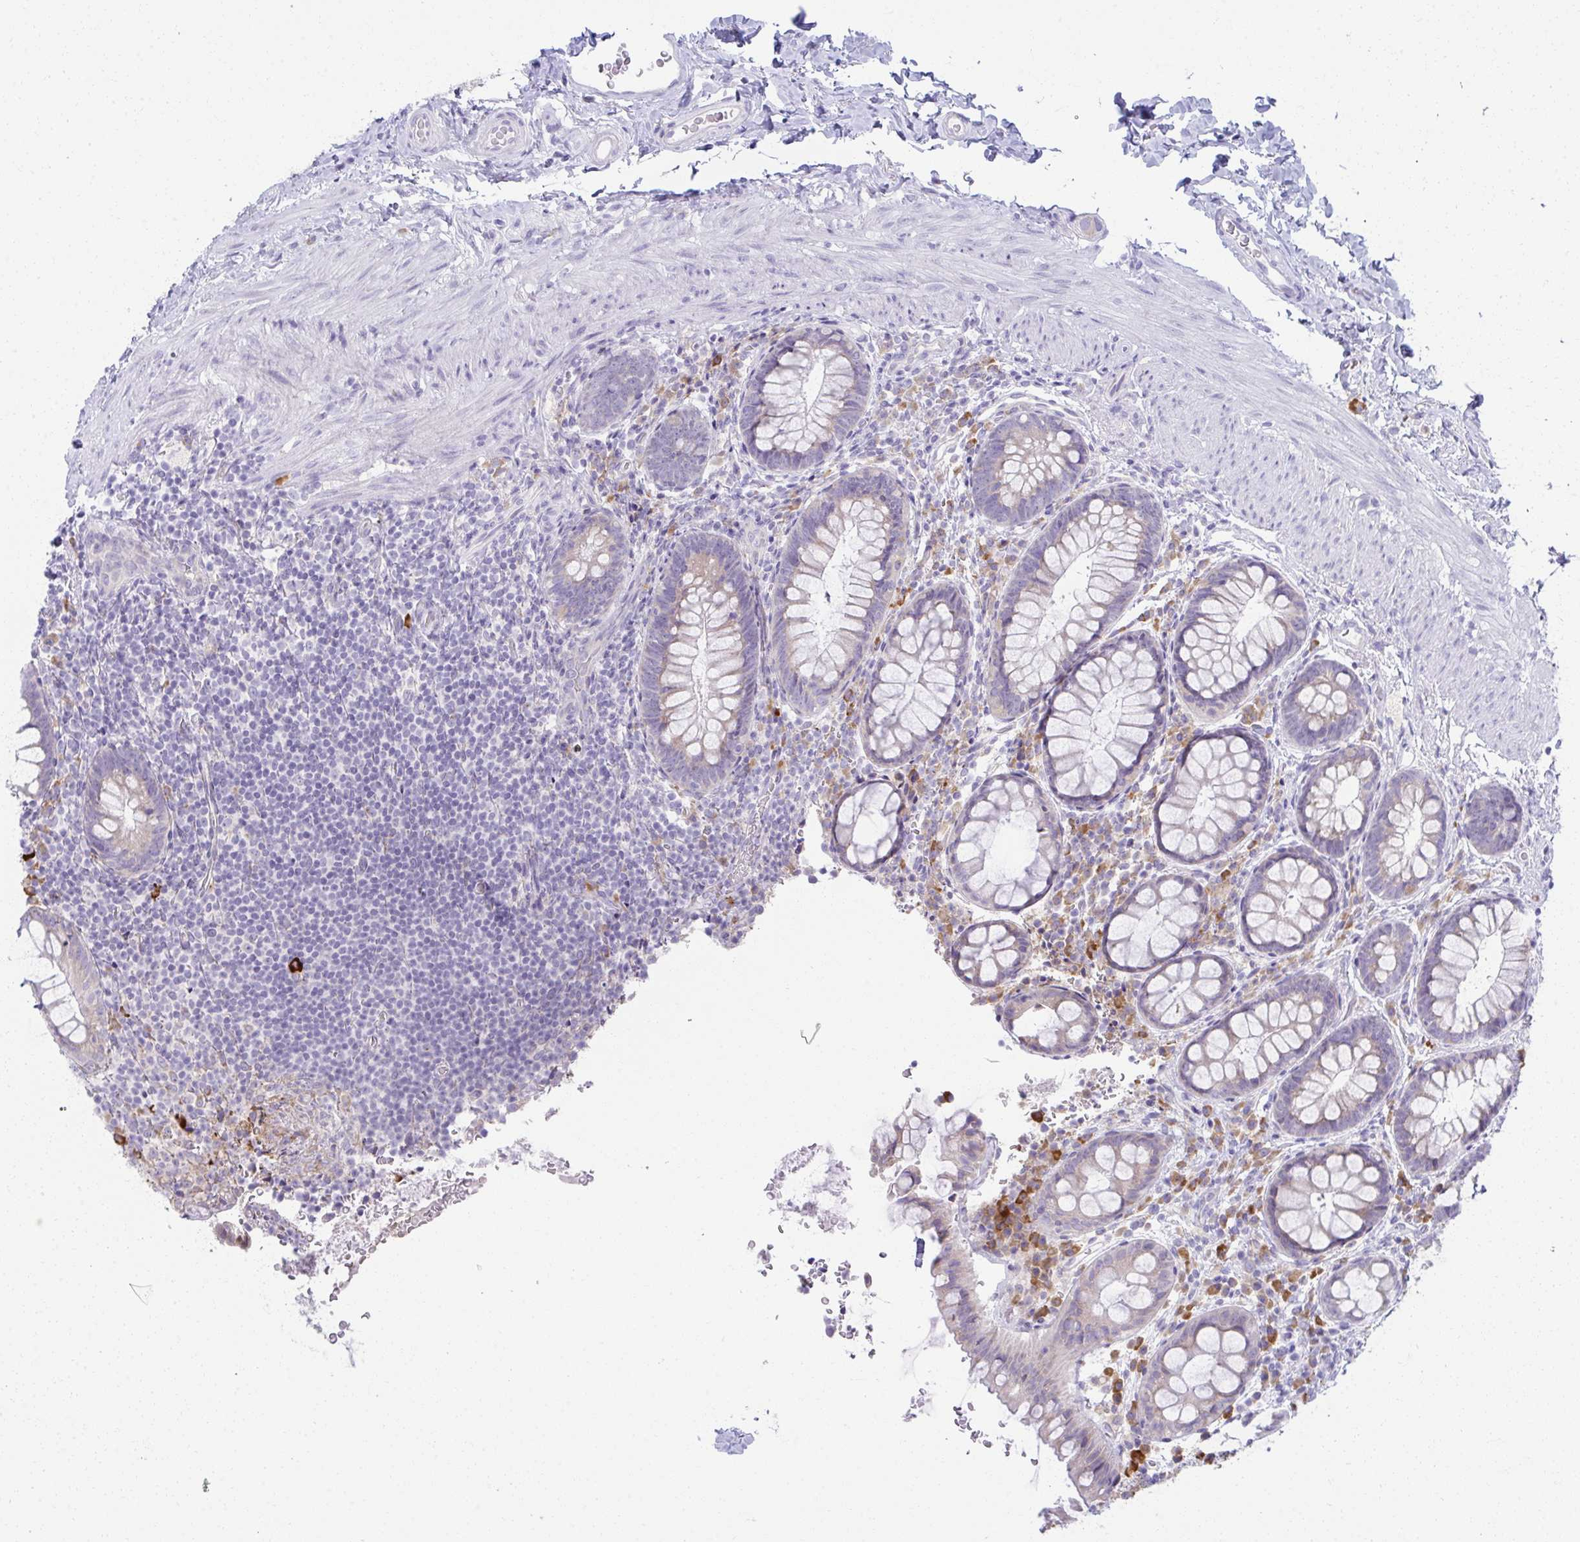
{"staining": {"intensity": "weak", "quantity": "<25%", "location": "cytoplasmic/membranous"}, "tissue": "rectum", "cell_type": "Glandular cells", "image_type": "normal", "snomed": [{"axis": "morphology", "description": "Normal tissue, NOS"}, {"axis": "topography", "description": "Rectum"}, {"axis": "topography", "description": "Peripheral nerve tissue"}], "caption": "Glandular cells show no significant positivity in benign rectum.", "gene": "FASLG", "patient": {"sex": "female", "age": 69}}